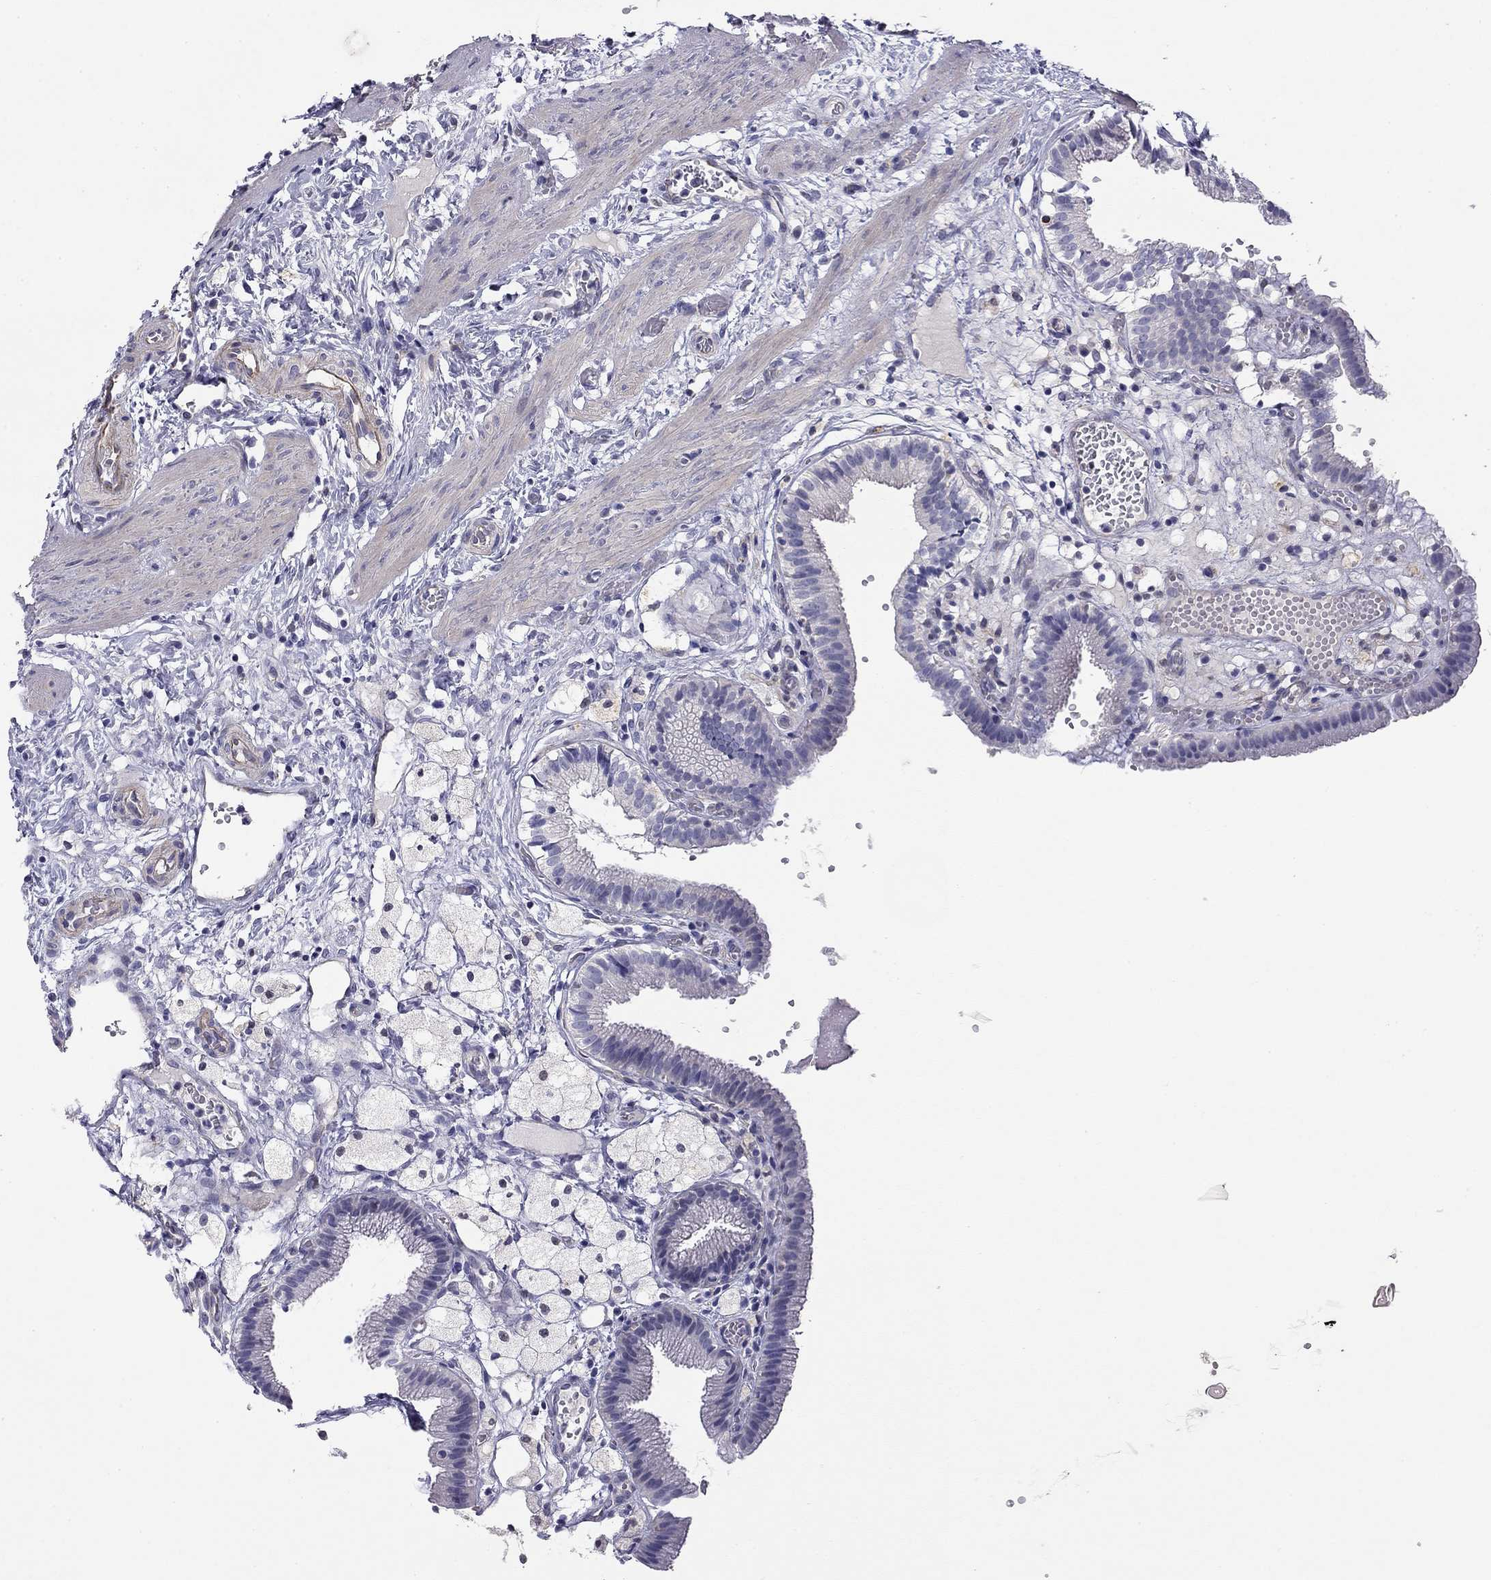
{"staining": {"intensity": "moderate", "quantity": "<25%", "location": "cytoplasmic/membranous"}, "tissue": "gallbladder", "cell_type": "Glandular cells", "image_type": "normal", "snomed": [{"axis": "morphology", "description": "Normal tissue, NOS"}, {"axis": "topography", "description": "Gallbladder"}], "caption": "Brown immunohistochemical staining in normal gallbladder shows moderate cytoplasmic/membranous positivity in approximately <25% of glandular cells.", "gene": "RTL1", "patient": {"sex": "female", "age": 24}}